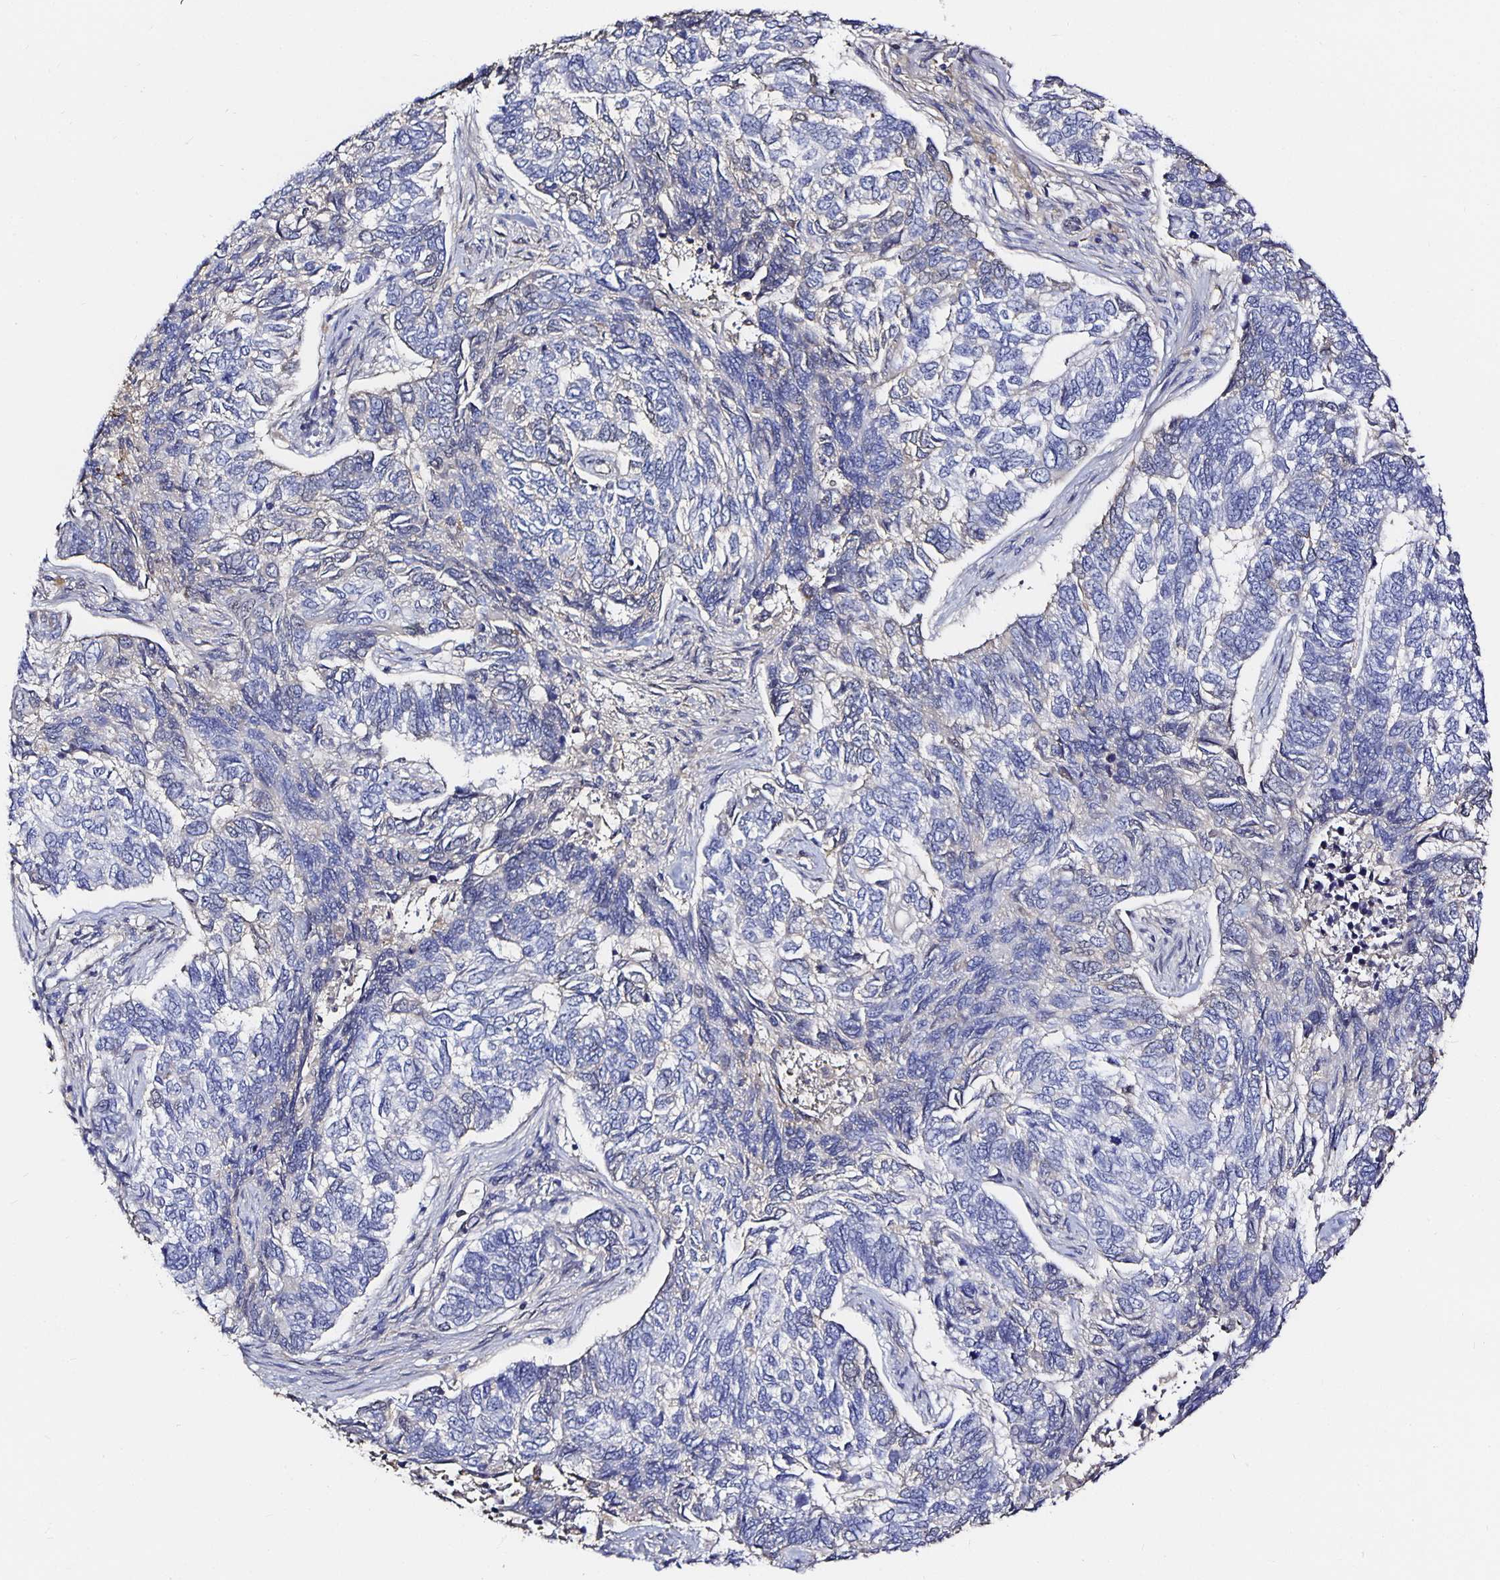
{"staining": {"intensity": "negative", "quantity": "none", "location": "none"}, "tissue": "skin cancer", "cell_type": "Tumor cells", "image_type": "cancer", "snomed": [{"axis": "morphology", "description": "Basal cell carcinoma"}, {"axis": "topography", "description": "Skin"}], "caption": "The histopathology image displays no significant expression in tumor cells of basal cell carcinoma (skin).", "gene": "TTR", "patient": {"sex": "female", "age": 65}}